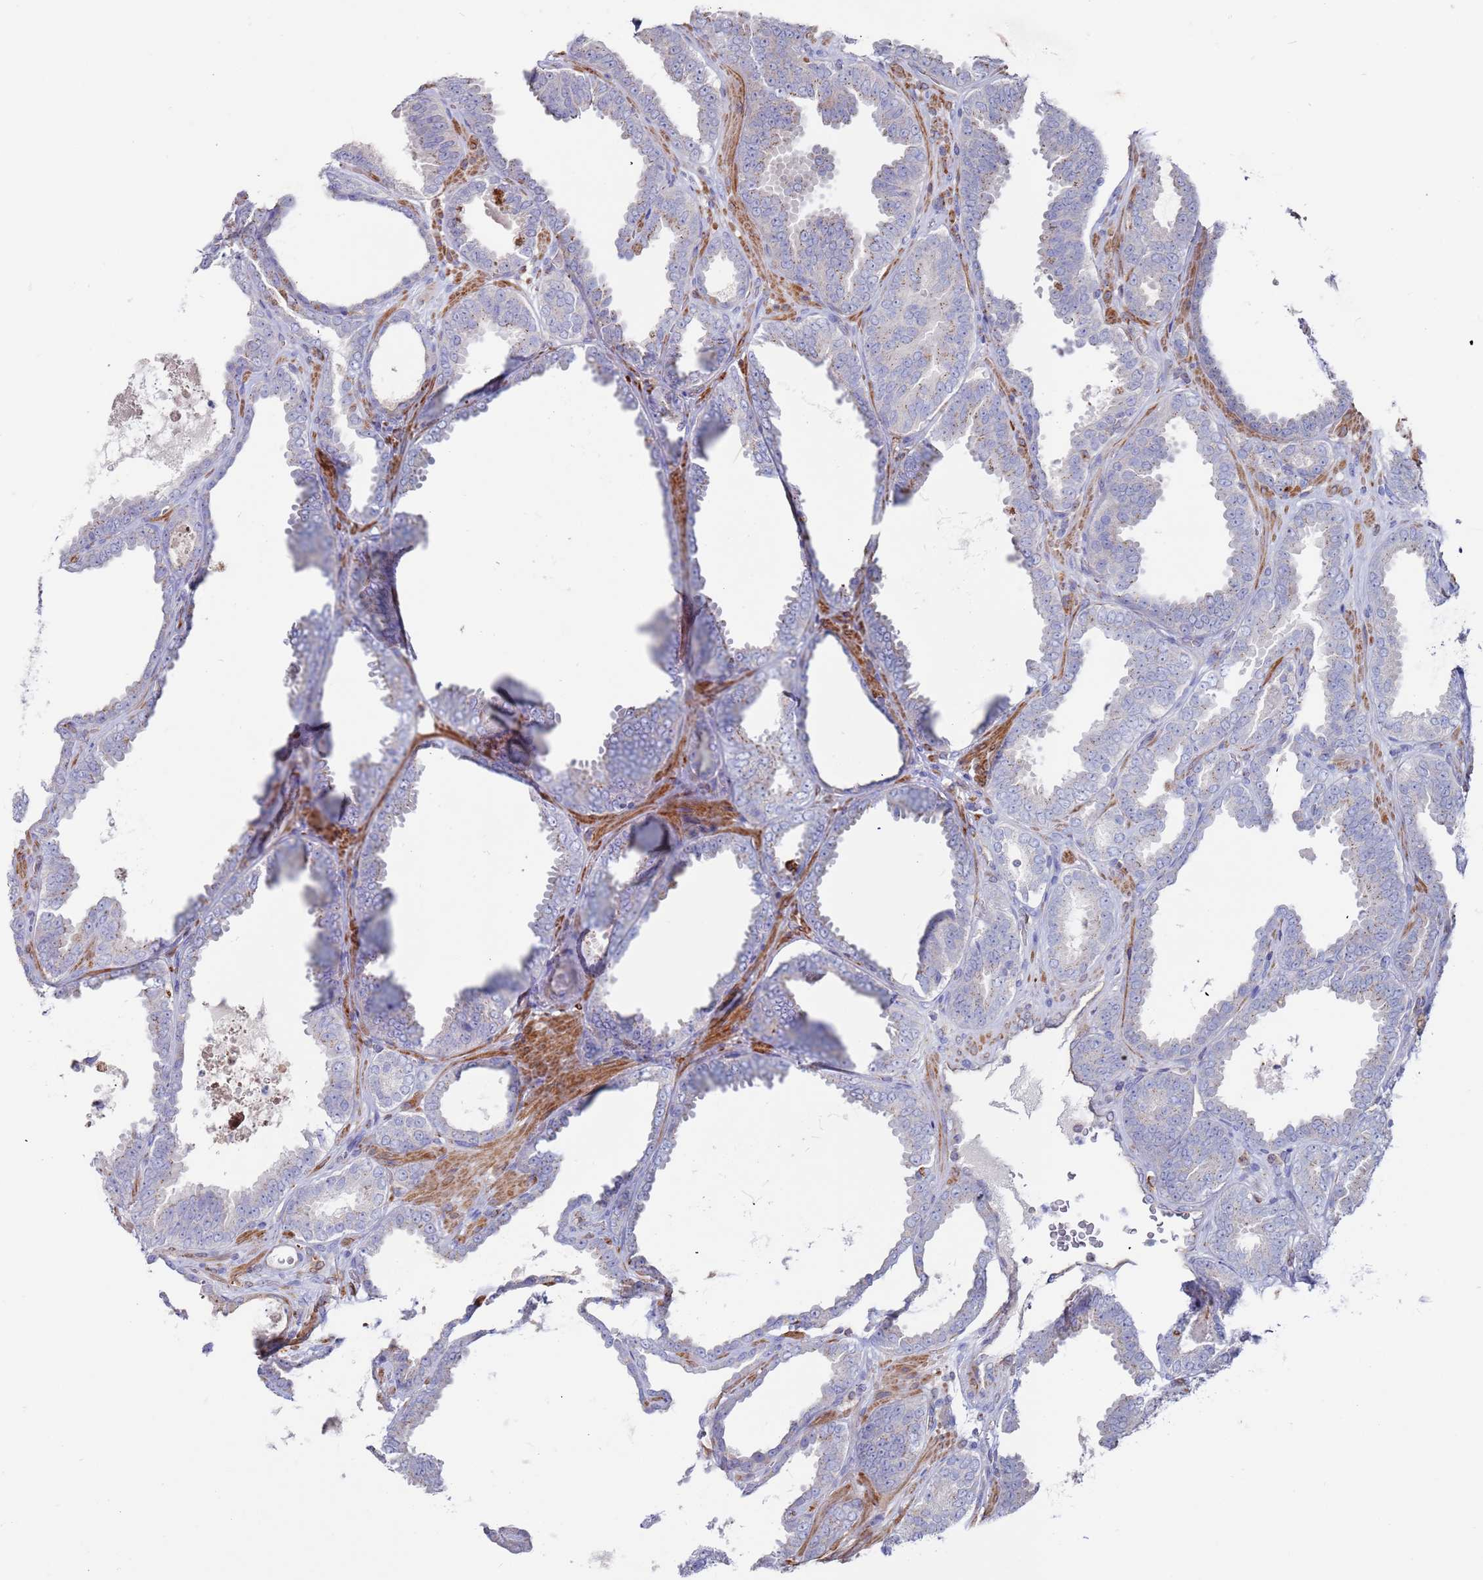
{"staining": {"intensity": "weak", "quantity": "25%-75%", "location": "cytoplasmic/membranous"}, "tissue": "prostate cancer", "cell_type": "Tumor cells", "image_type": "cancer", "snomed": [{"axis": "morphology", "description": "Adenocarcinoma, High grade"}, {"axis": "topography", "description": "Prostate"}], "caption": "IHC (DAB) staining of human prostate cancer (adenocarcinoma (high-grade)) displays weak cytoplasmic/membranous protein staining in approximately 25%-75% of tumor cells.", "gene": "GREB1L", "patient": {"sex": "male", "age": 72}}